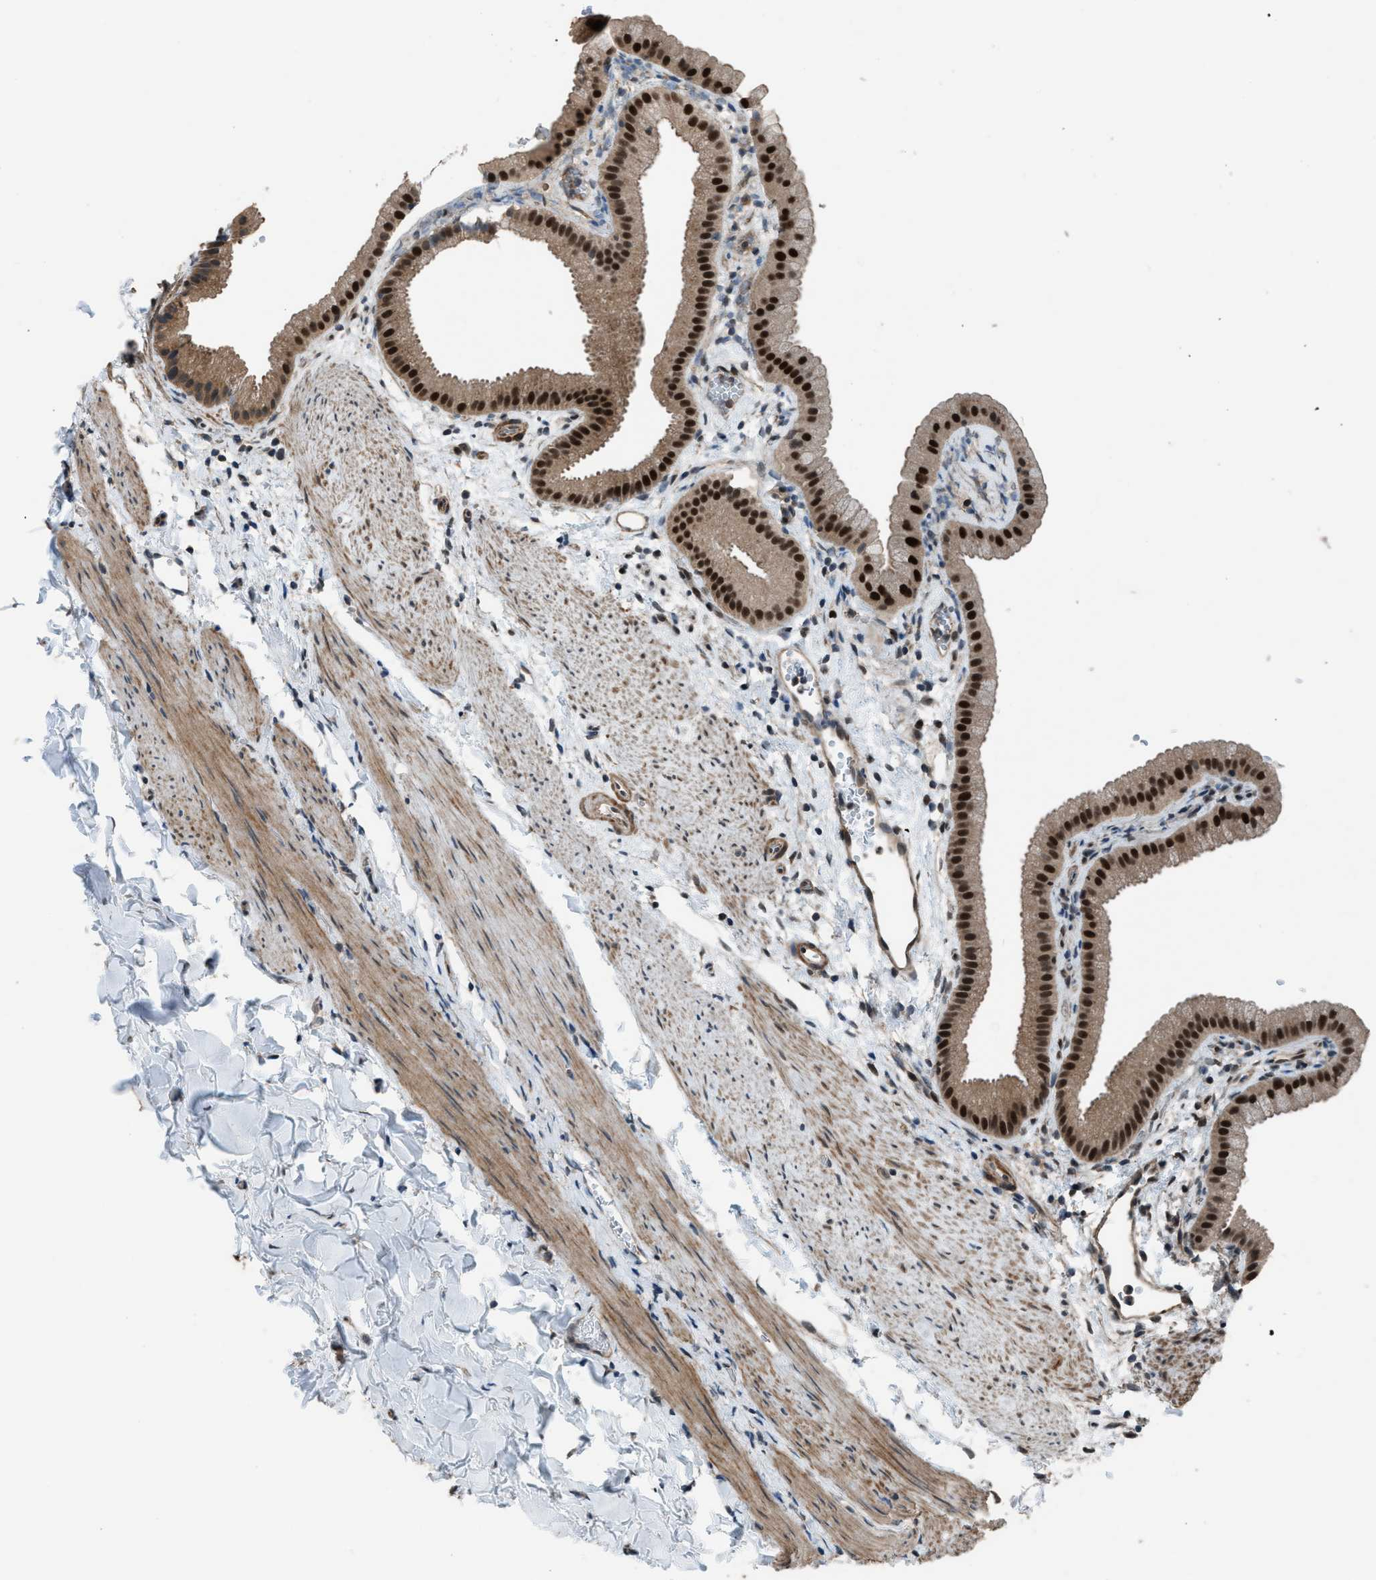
{"staining": {"intensity": "strong", "quantity": ">75%", "location": "cytoplasmic/membranous,nuclear"}, "tissue": "gallbladder", "cell_type": "Glandular cells", "image_type": "normal", "snomed": [{"axis": "morphology", "description": "Normal tissue, NOS"}, {"axis": "topography", "description": "Gallbladder"}], "caption": "A high-resolution histopathology image shows IHC staining of benign gallbladder, which shows strong cytoplasmic/membranous,nuclear staining in approximately >75% of glandular cells.", "gene": "KPNA6", "patient": {"sex": "female", "age": 64}}